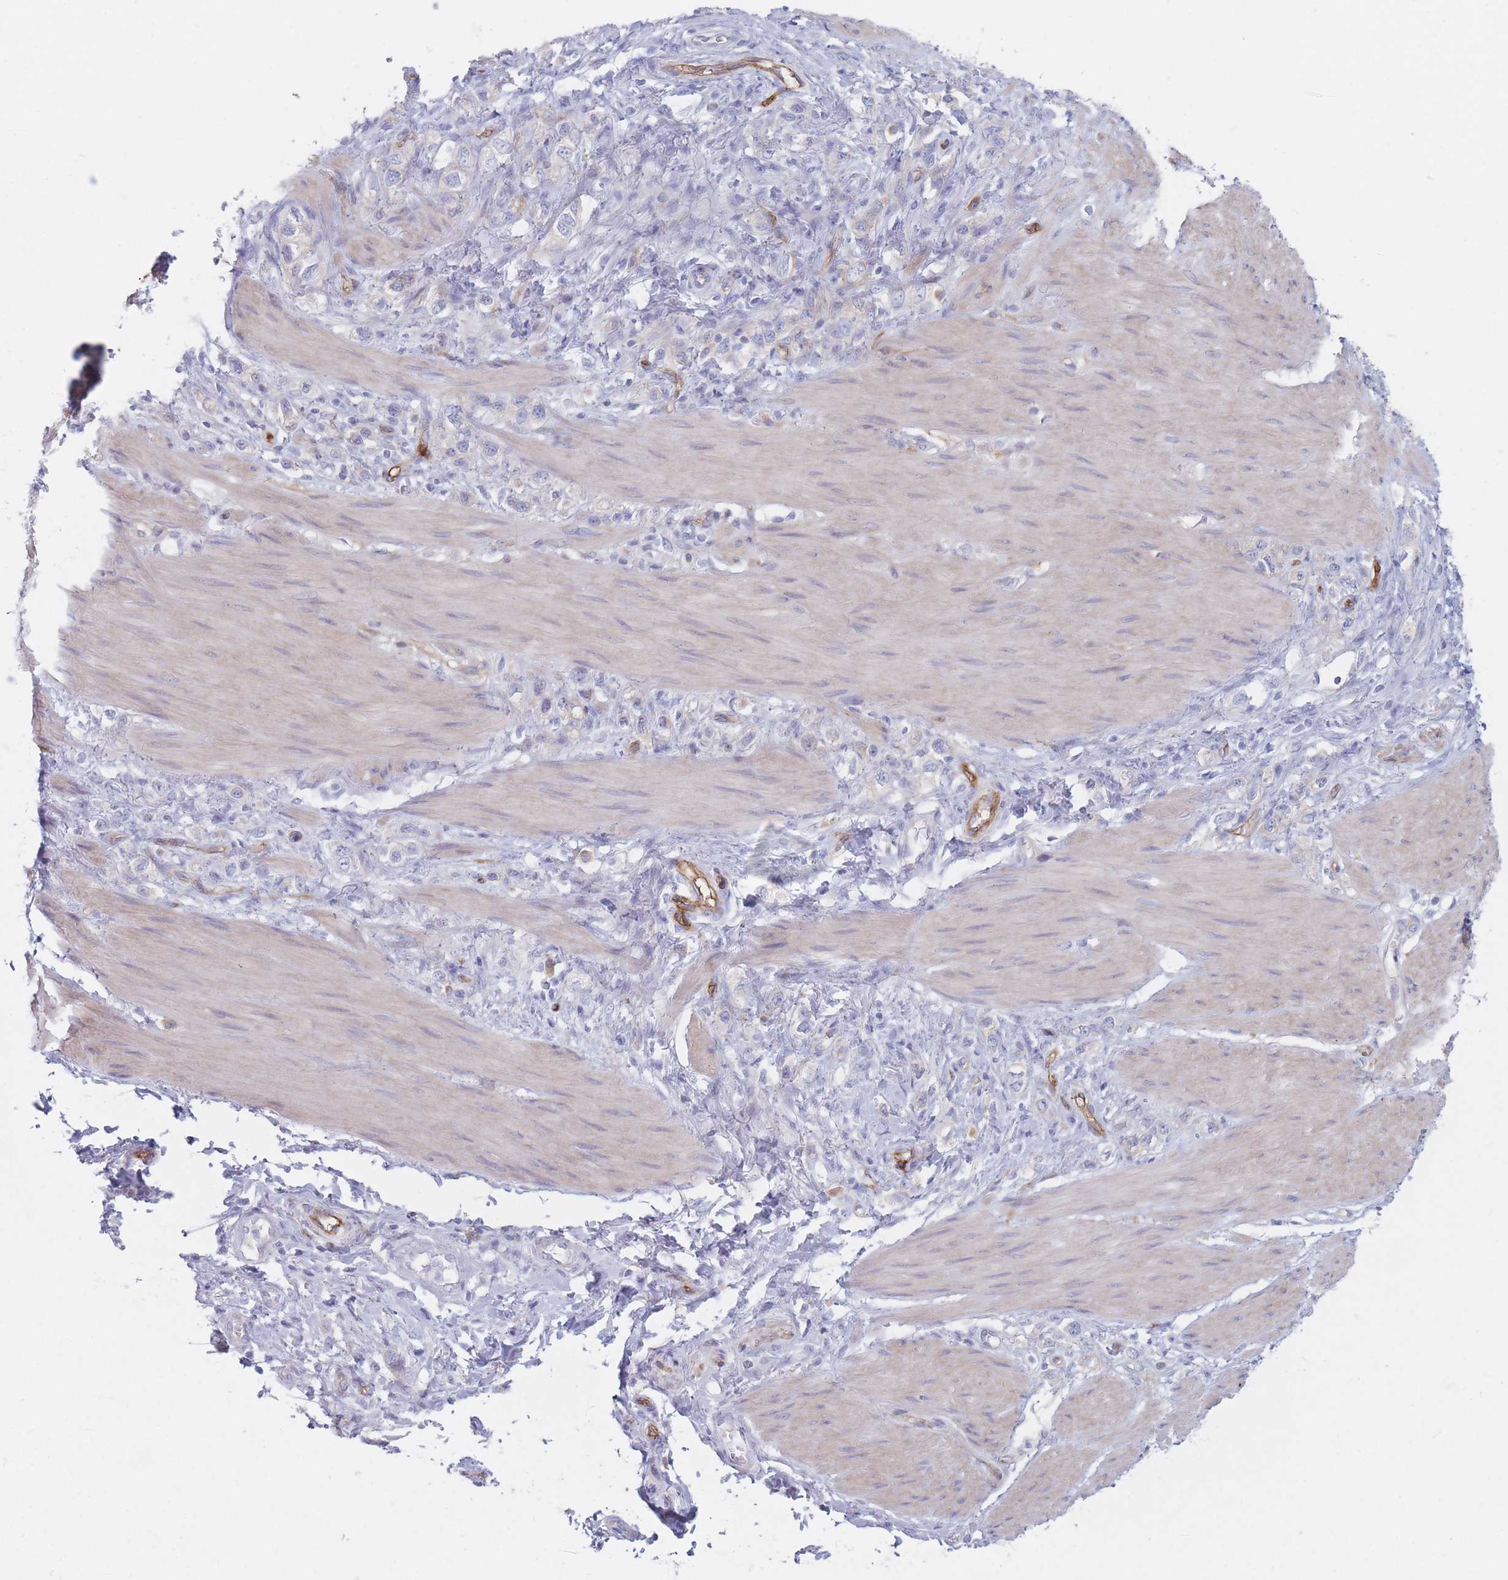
{"staining": {"intensity": "negative", "quantity": "none", "location": "none"}, "tissue": "stomach cancer", "cell_type": "Tumor cells", "image_type": "cancer", "snomed": [{"axis": "morphology", "description": "Adenocarcinoma, NOS"}, {"axis": "topography", "description": "Stomach"}], "caption": "A high-resolution photomicrograph shows immunohistochemistry (IHC) staining of stomach adenocarcinoma, which exhibits no significant expression in tumor cells.", "gene": "PLPP1", "patient": {"sex": "female", "age": 65}}